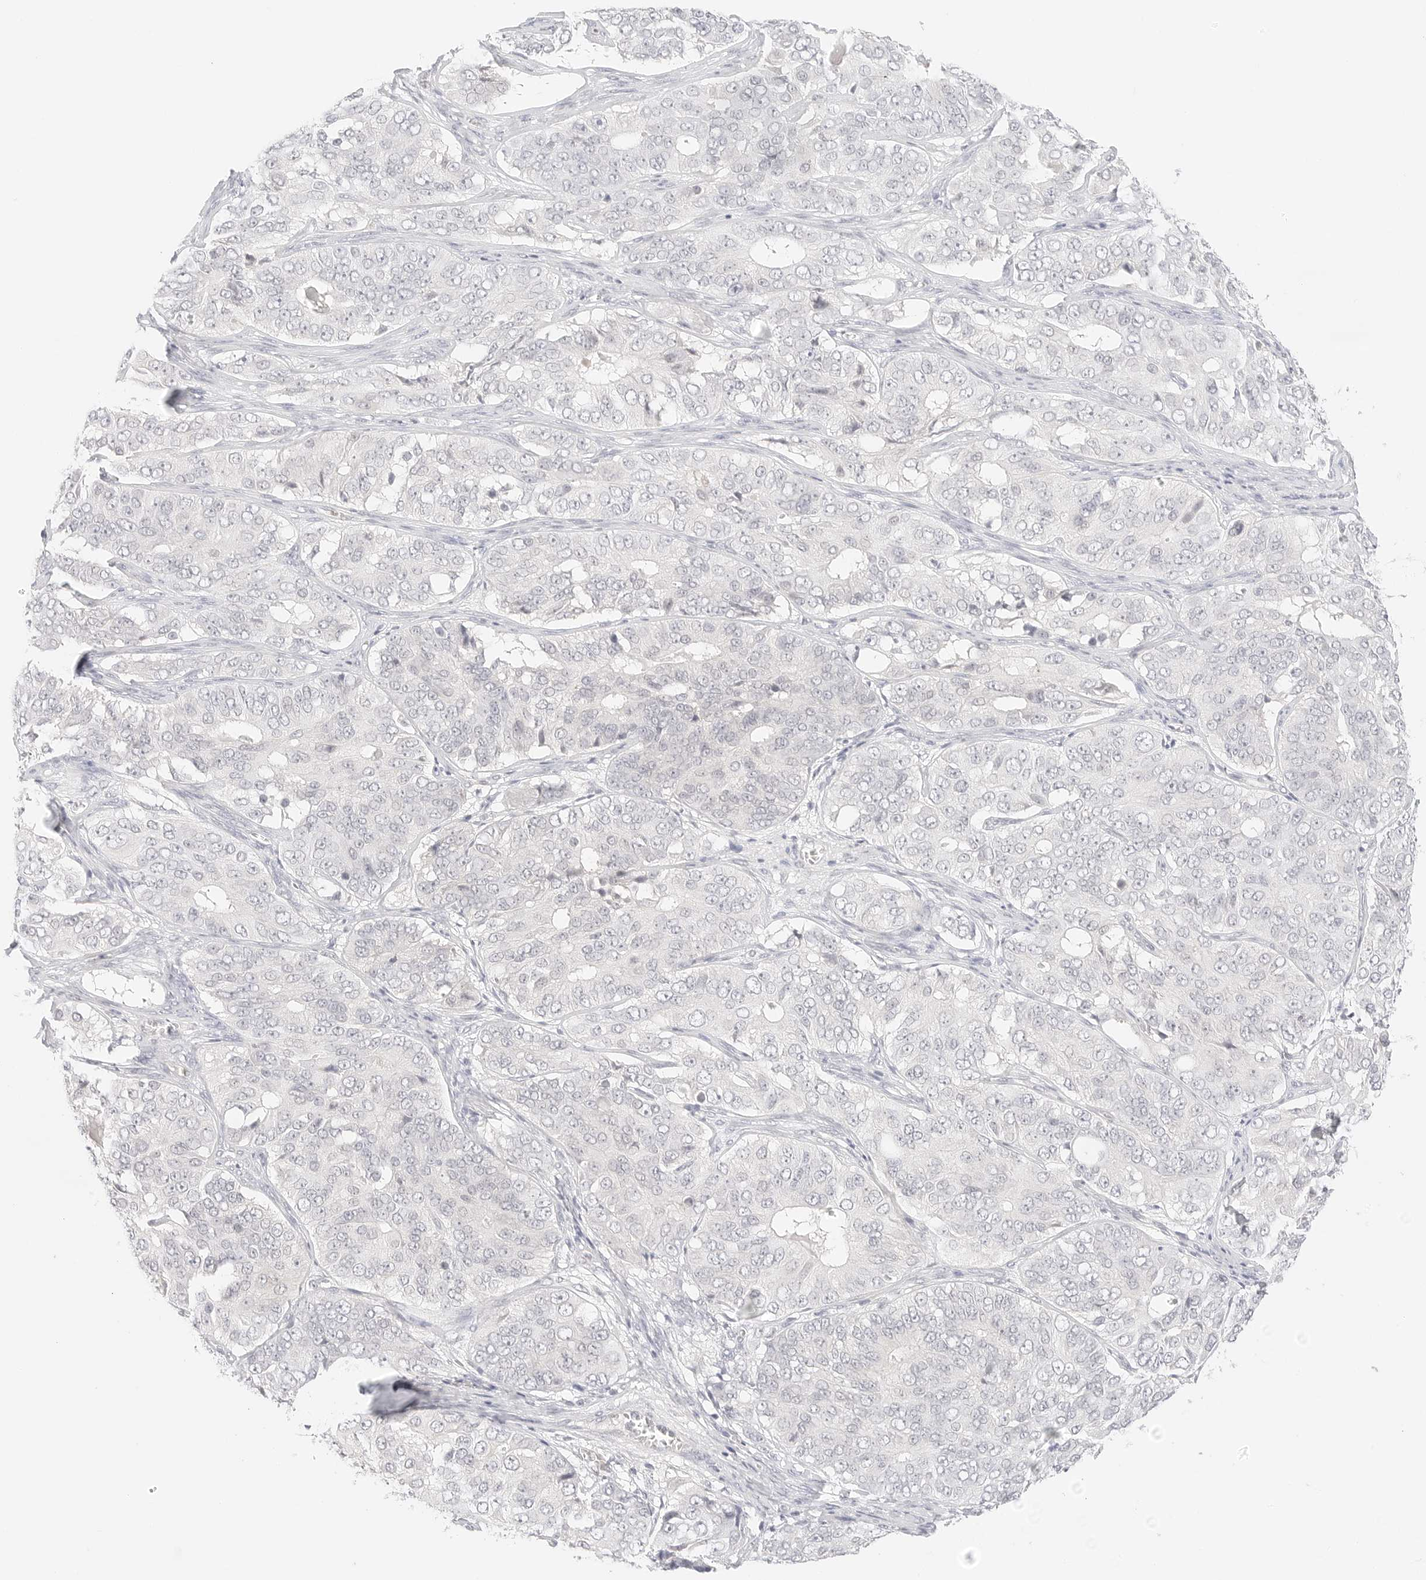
{"staining": {"intensity": "negative", "quantity": "none", "location": "none"}, "tissue": "ovarian cancer", "cell_type": "Tumor cells", "image_type": "cancer", "snomed": [{"axis": "morphology", "description": "Carcinoma, endometroid"}, {"axis": "topography", "description": "Ovary"}], "caption": "Immunohistochemistry histopathology image of neoplastic tissue: human ovarian cancer (endometroid carcinoma) stained with DAB (3,3'-diaminobenzidine) demonstrates no significant protein positivity in tumor cells. The staining is performed using DAB brown chromogen with nuclei counter-stained in using hematoxylin.", "gene": "GNAS", "patient": {"sex": "female", "age": 51}}